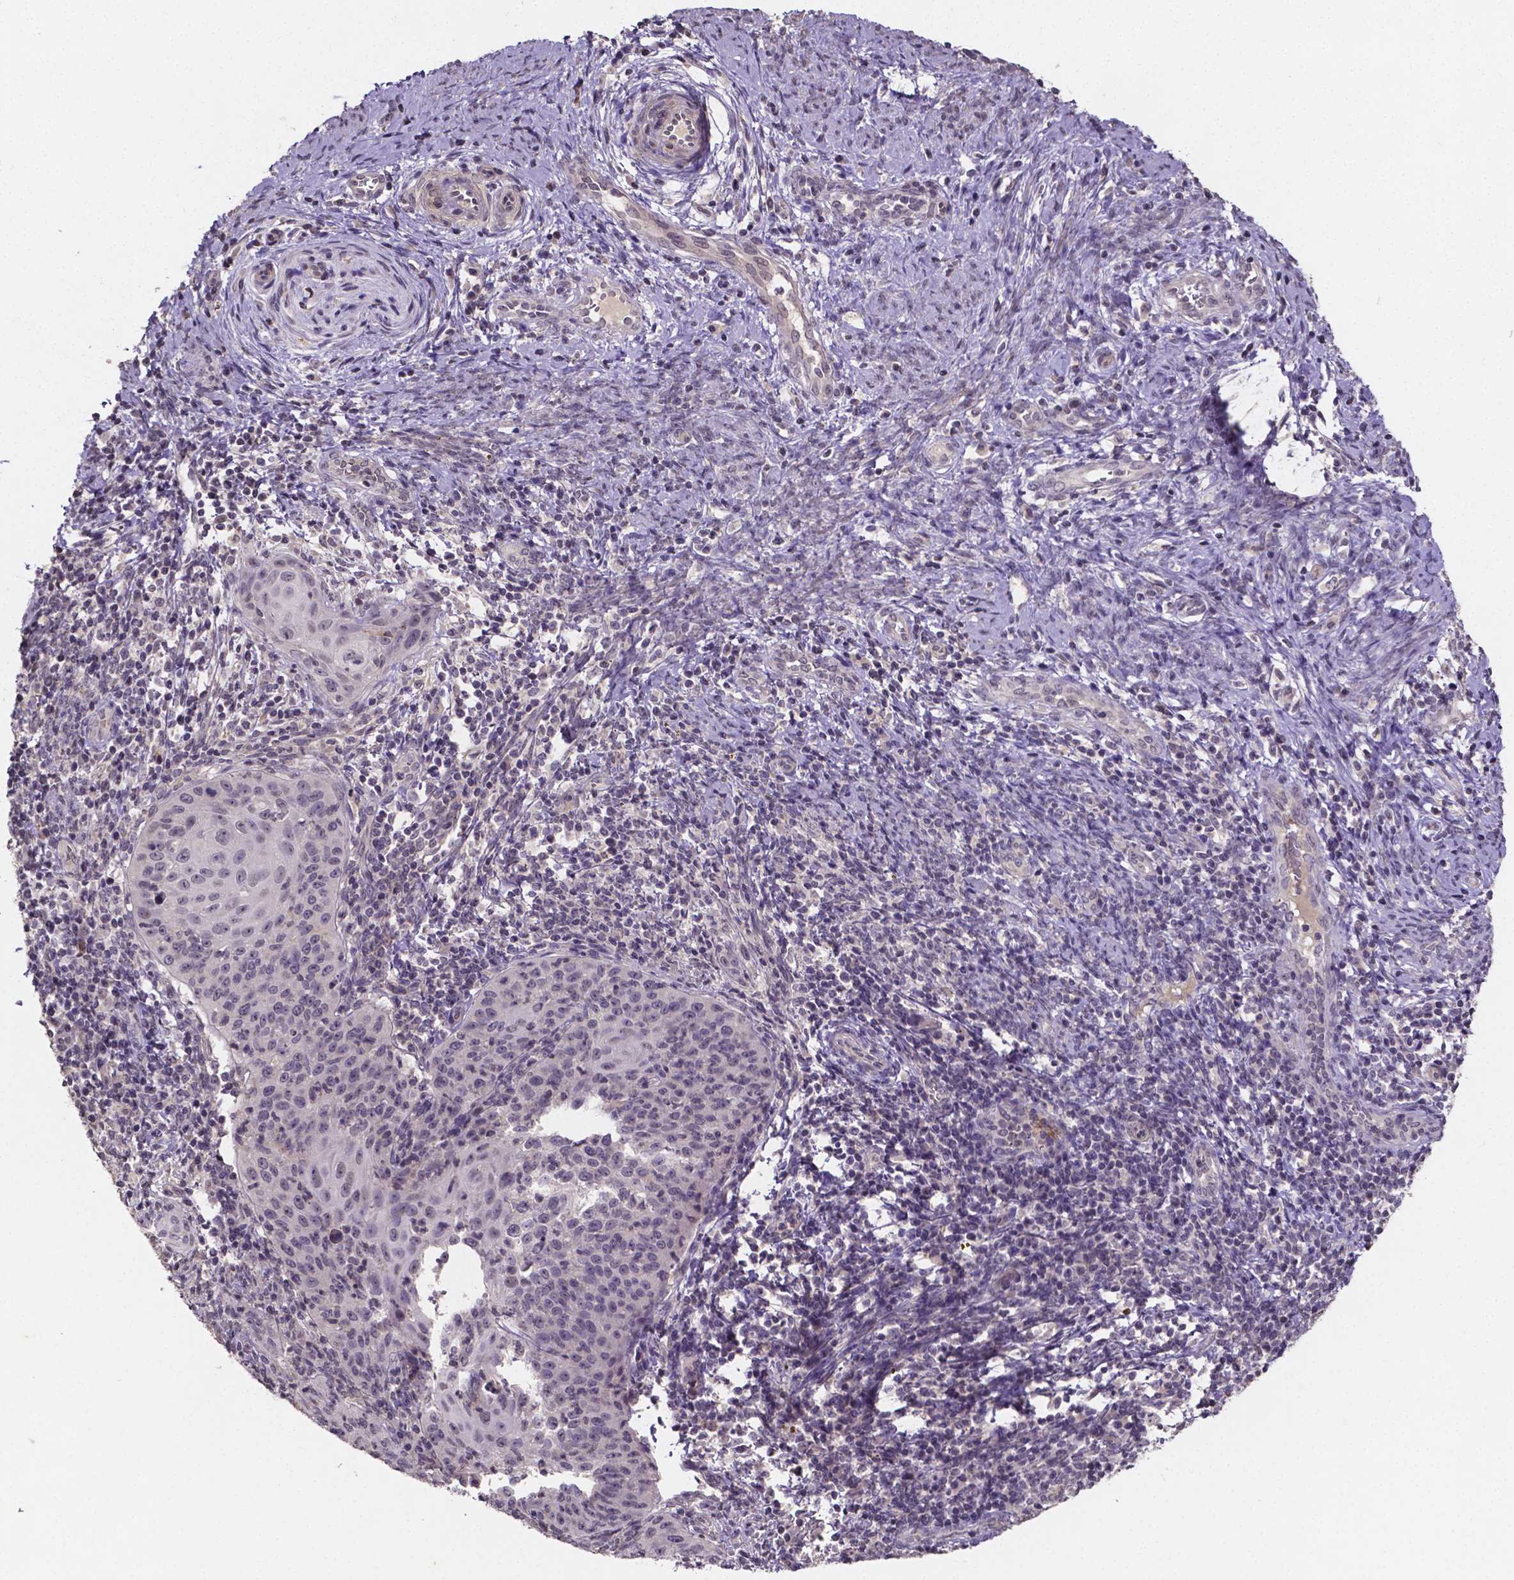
{"staining": {"intensity": "negative", "quantity": "none", "location": "none"}, "tissue": "cervical cancer", "cell_type": "Tumor cells", "image_type": "cancer", "snomed": [{"axis": "morphology", "description": "Squamous cell carcinoma, NOS"}, {"axis": "topography", "description": "Cervix"}], "caption": "DAB (3,3'-diaminobenzidine) immunohistochemical staining of human cervical cancer displays no significant staining in tumor cells.", "gene": "NRGN", "patient": {"sex": "female", "age": 30}}